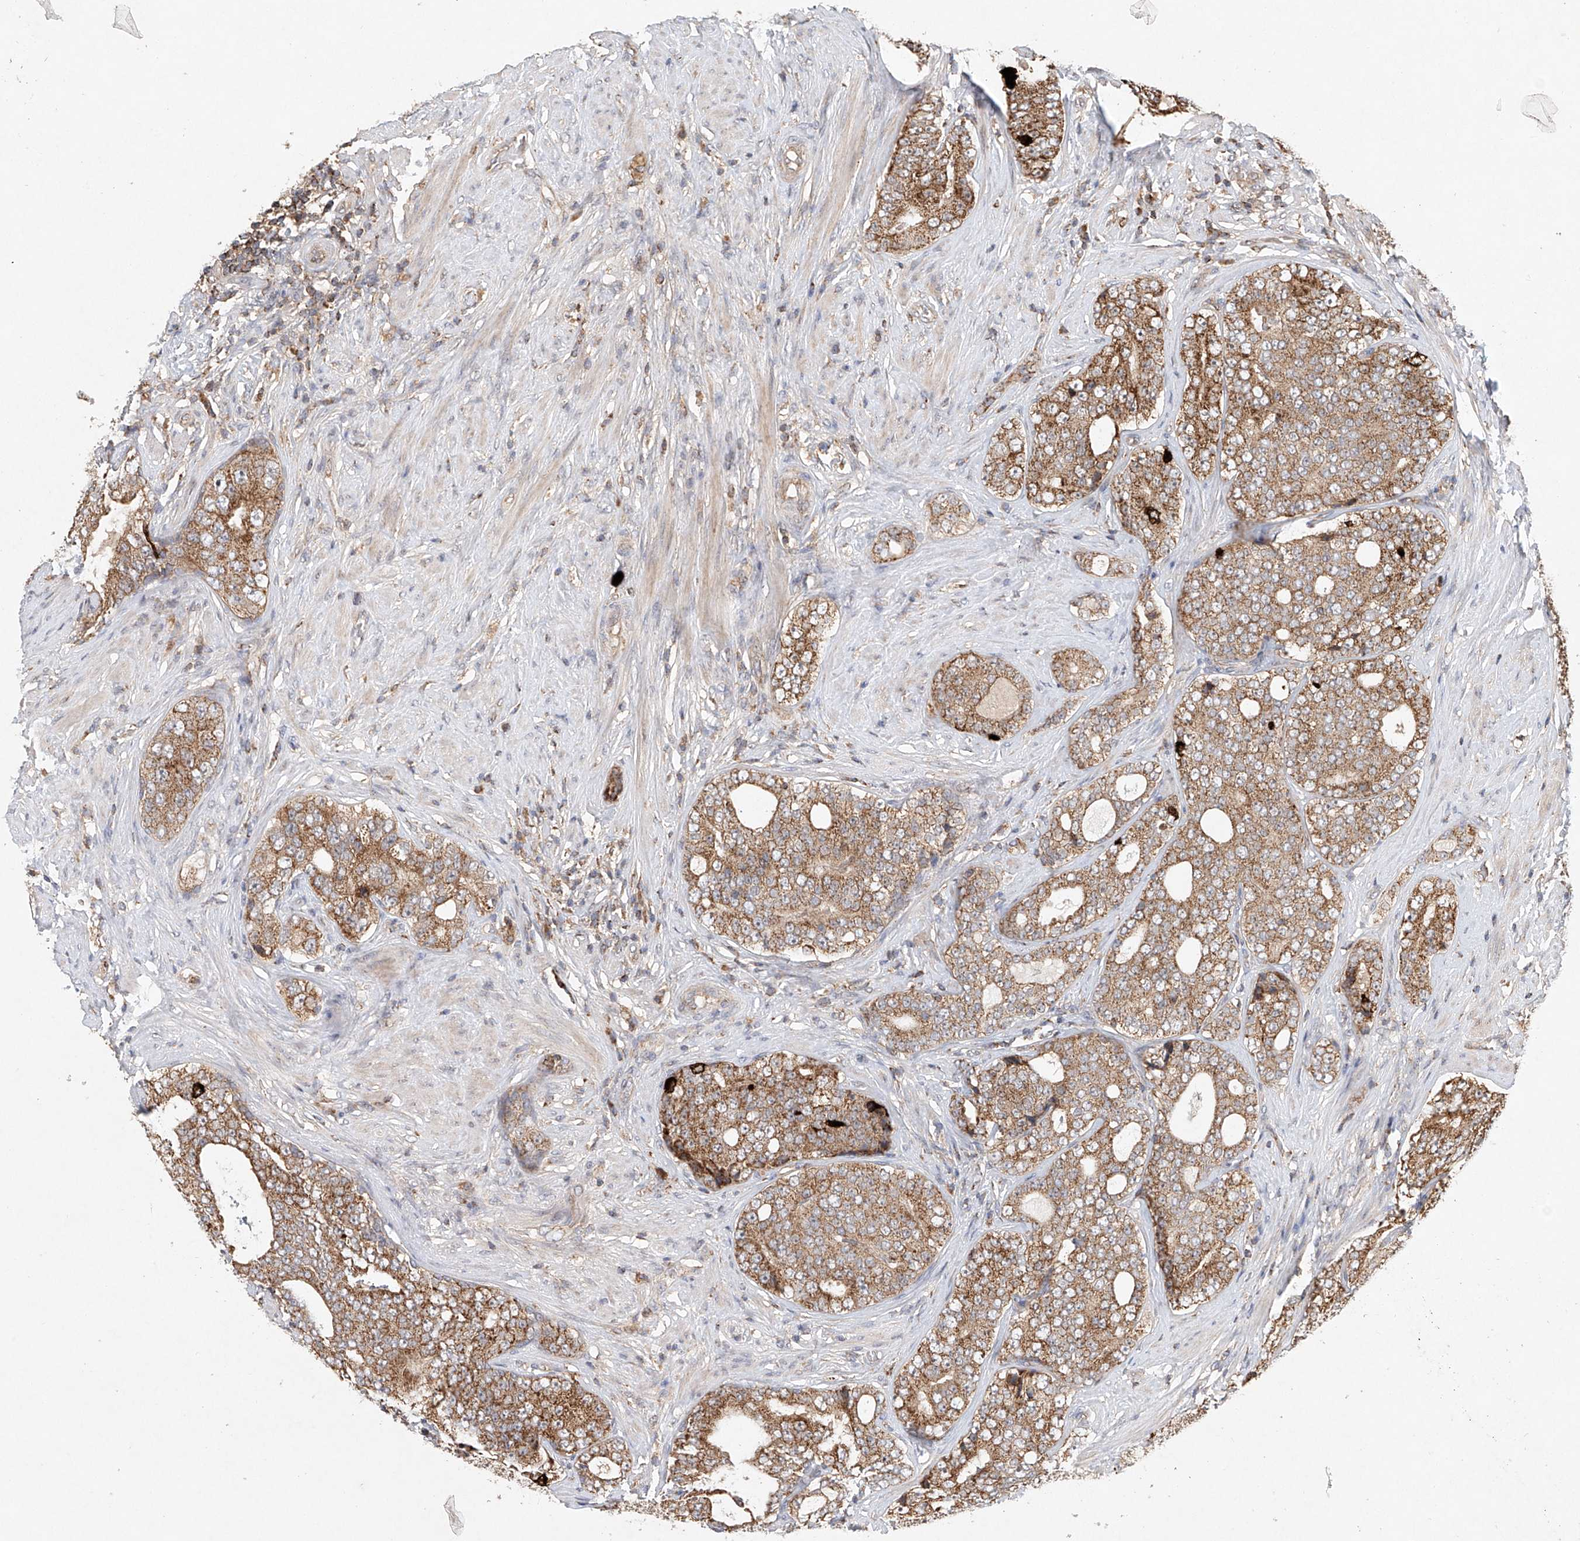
{"staining": {"intensity": "moderate", "quantity": ">75%", "location": "cytoplasmic/membranous"}, "tissue": "prostate cancer", "cell_type": "Tumor cells", "image_type": "cancer", "snomed": [{"axis": "morphology", "description": "Adenocarcinoma, High grade"}, {"axis": "topography", "description": "Prostate"}], "caption": "This is an image of IHC staining of prostate high-grade adenocarcinoma, which shows moderate expression in the cytoplasmic/membranous of tumor cells.", "gene": "DCAF11", "patient": {"sex": "male", "age": 56}}